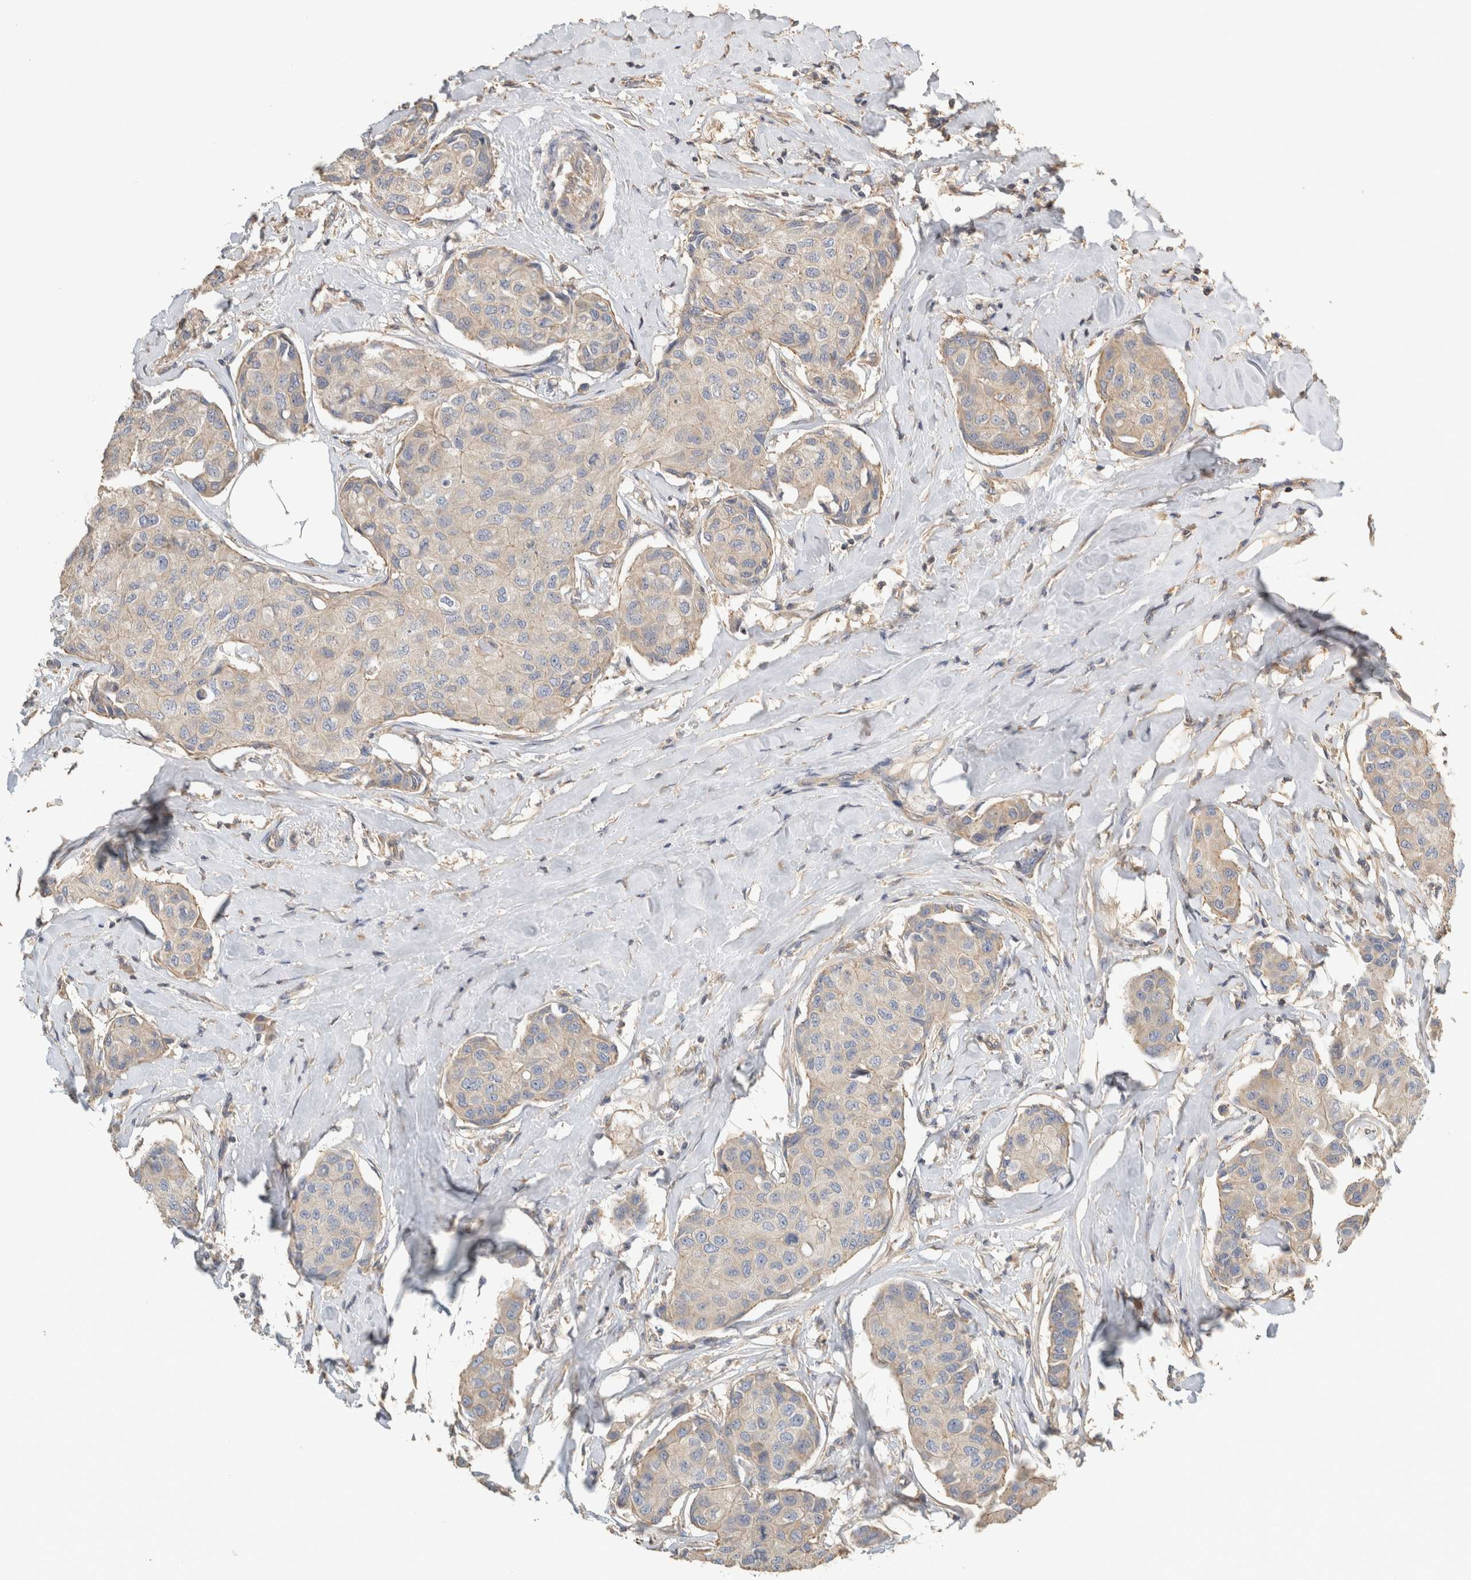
{"staining": {"intensity": "negative", "quantity": "none", "location": "none"}, "tissue": "breast cancer", "cell_type": "Tumor cells", "image_type": "cancer", "snomed": [{"axis": "morphology", "description": "Duct carcinoma"}, {"axis": "topography", "description": "Breast"}], "caption": "DAB (3,3'-diaminobenzidine) immunohistochemical staining of human breast cancer (infiltrating ductal carcinoma) exhibits no significant positivity in tumor cells.", "gene": "EIF4G3", "patient": {"sex": "female", "age": 80}}